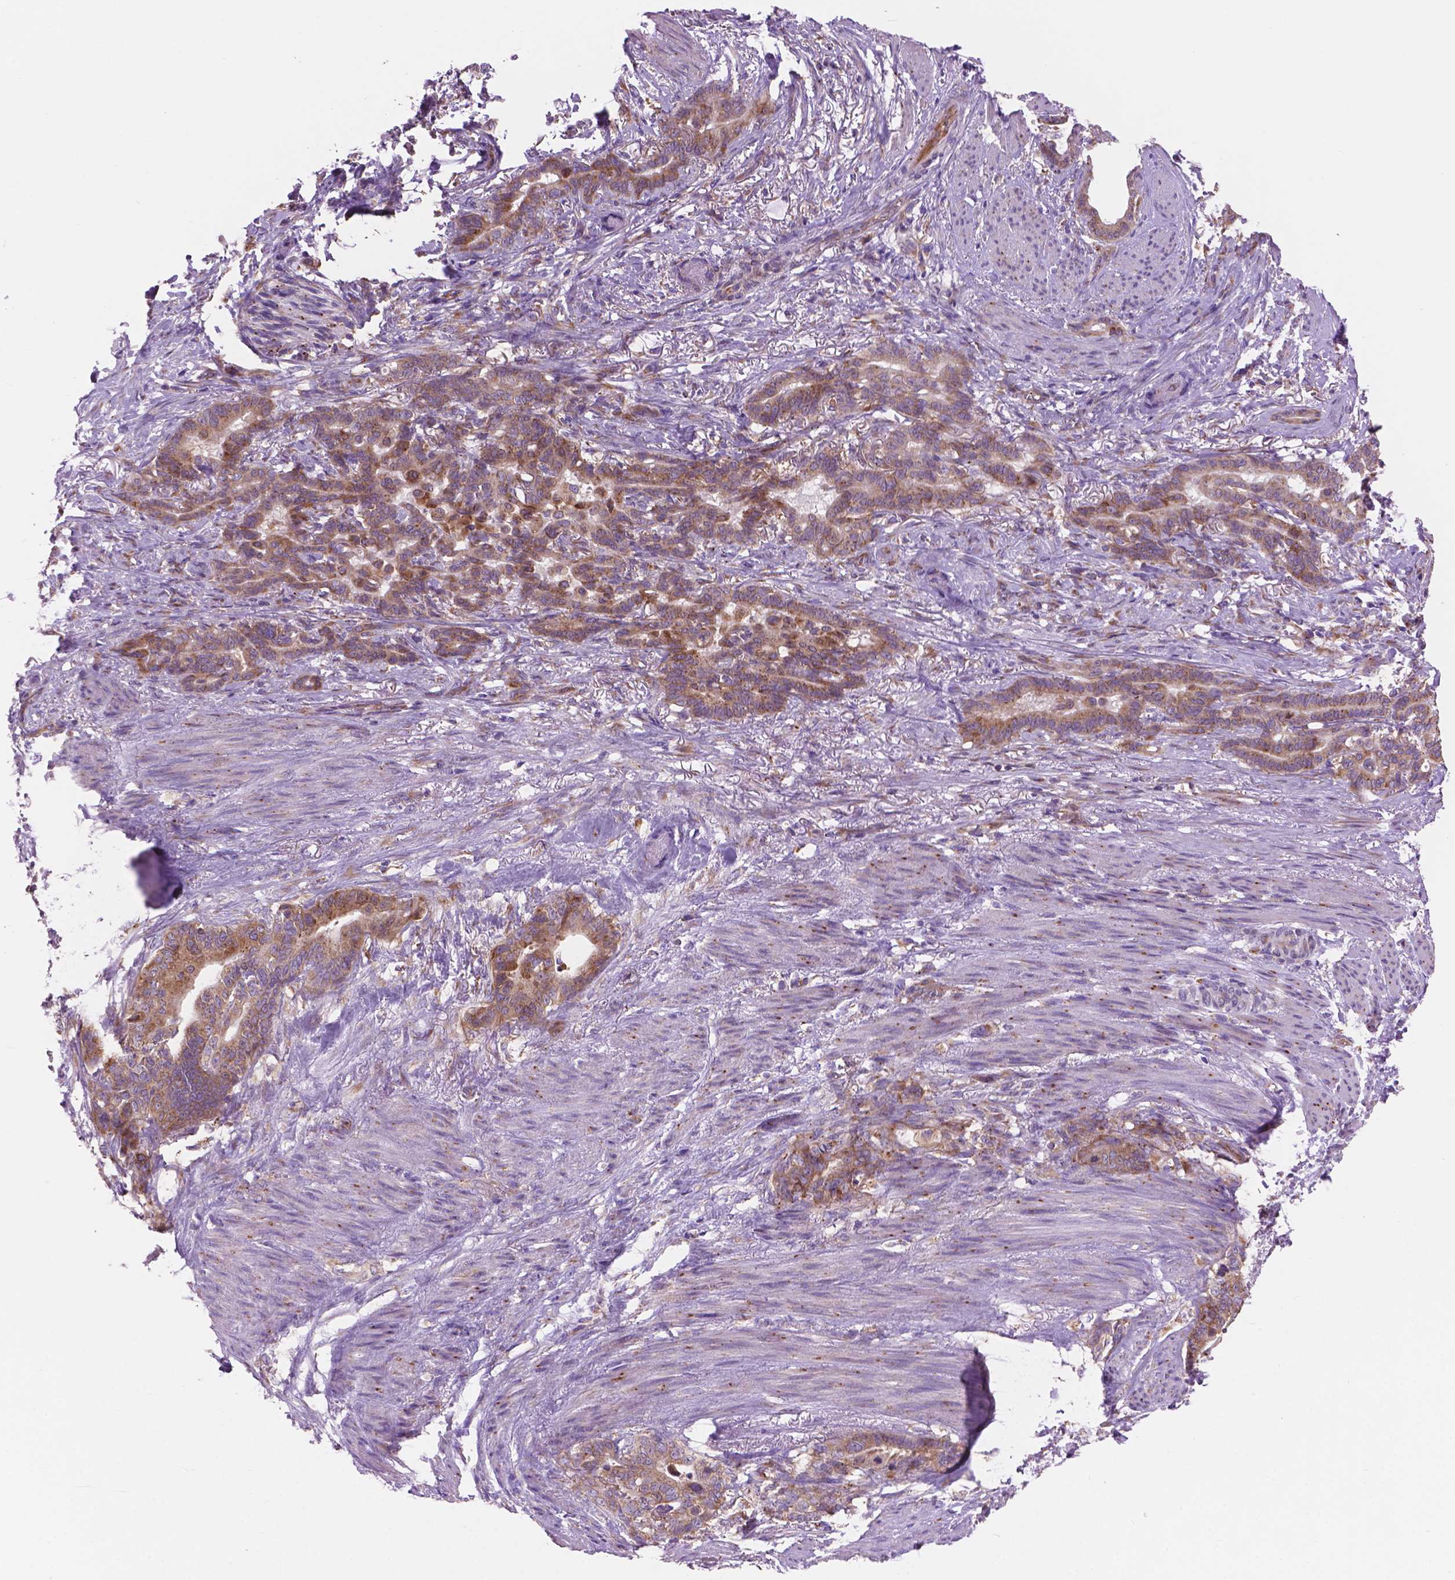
{"staining": {"intensity": "moderate", "quantity": ">75%", "location": "cytoplasmic/membranous"}, "tissue": "stomach cancer", "cell_type": "Tumor cells", "image_type": "cancer", "snomed": [{"axis": "morphology", "description": "Normal tissue, NOS"}, {"axis": "morphology", "description": "Adenocarcinoma, NOS"}, {"axis": "topography", "description": "Esophagus"}, {"axis": "topography", "description": "Stomach, upper"}], "caption": "This is a micrograph of immunohistochemistry (IHC) staining of stomach cancer (adenocarcinoma), which shows moderate expression in the cytoplasmic/membranous of tumor cells.", "gene": "RPL37A", "patient": {"sex": "male", "age": 62}}